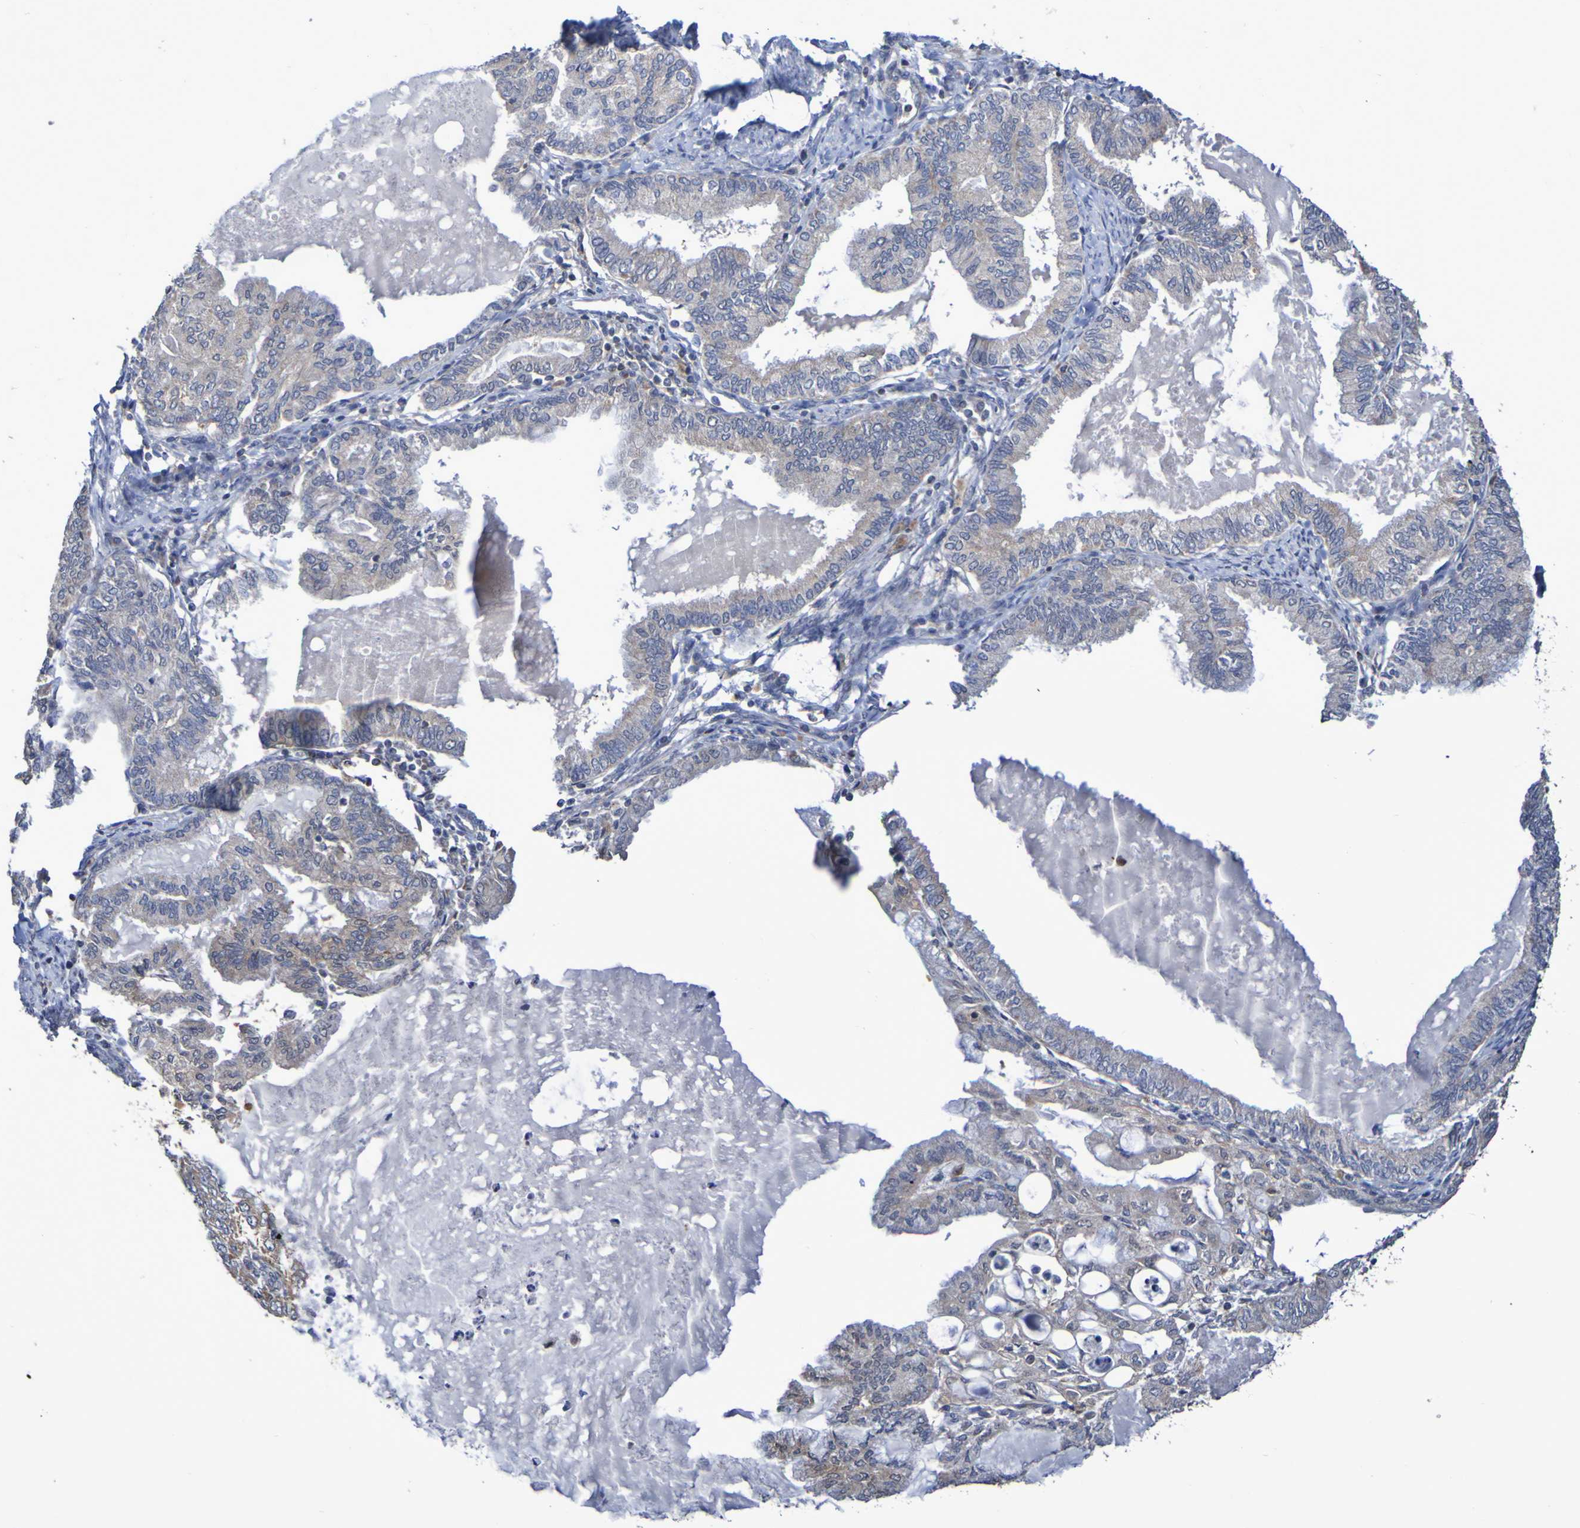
{"staining": {"intensity": "negative", "quantity": "none", "location": "none"}, "tissue": "endometrial cancer", "cell_type": "Tumor cells", "image_type": "cancer", "snomed": [{"axis": "morphology", "description": "Adenocarcinoma, NOS"}, {"axis": "topography", "description": "Endometrium"}], "caption": "Endometrial adenocarcinoma was stained to show a protein in brown. There is no significant positivity in tumor cells.", "gene": "C3orf18", "patient": {"sex": "female", "age": 86}}